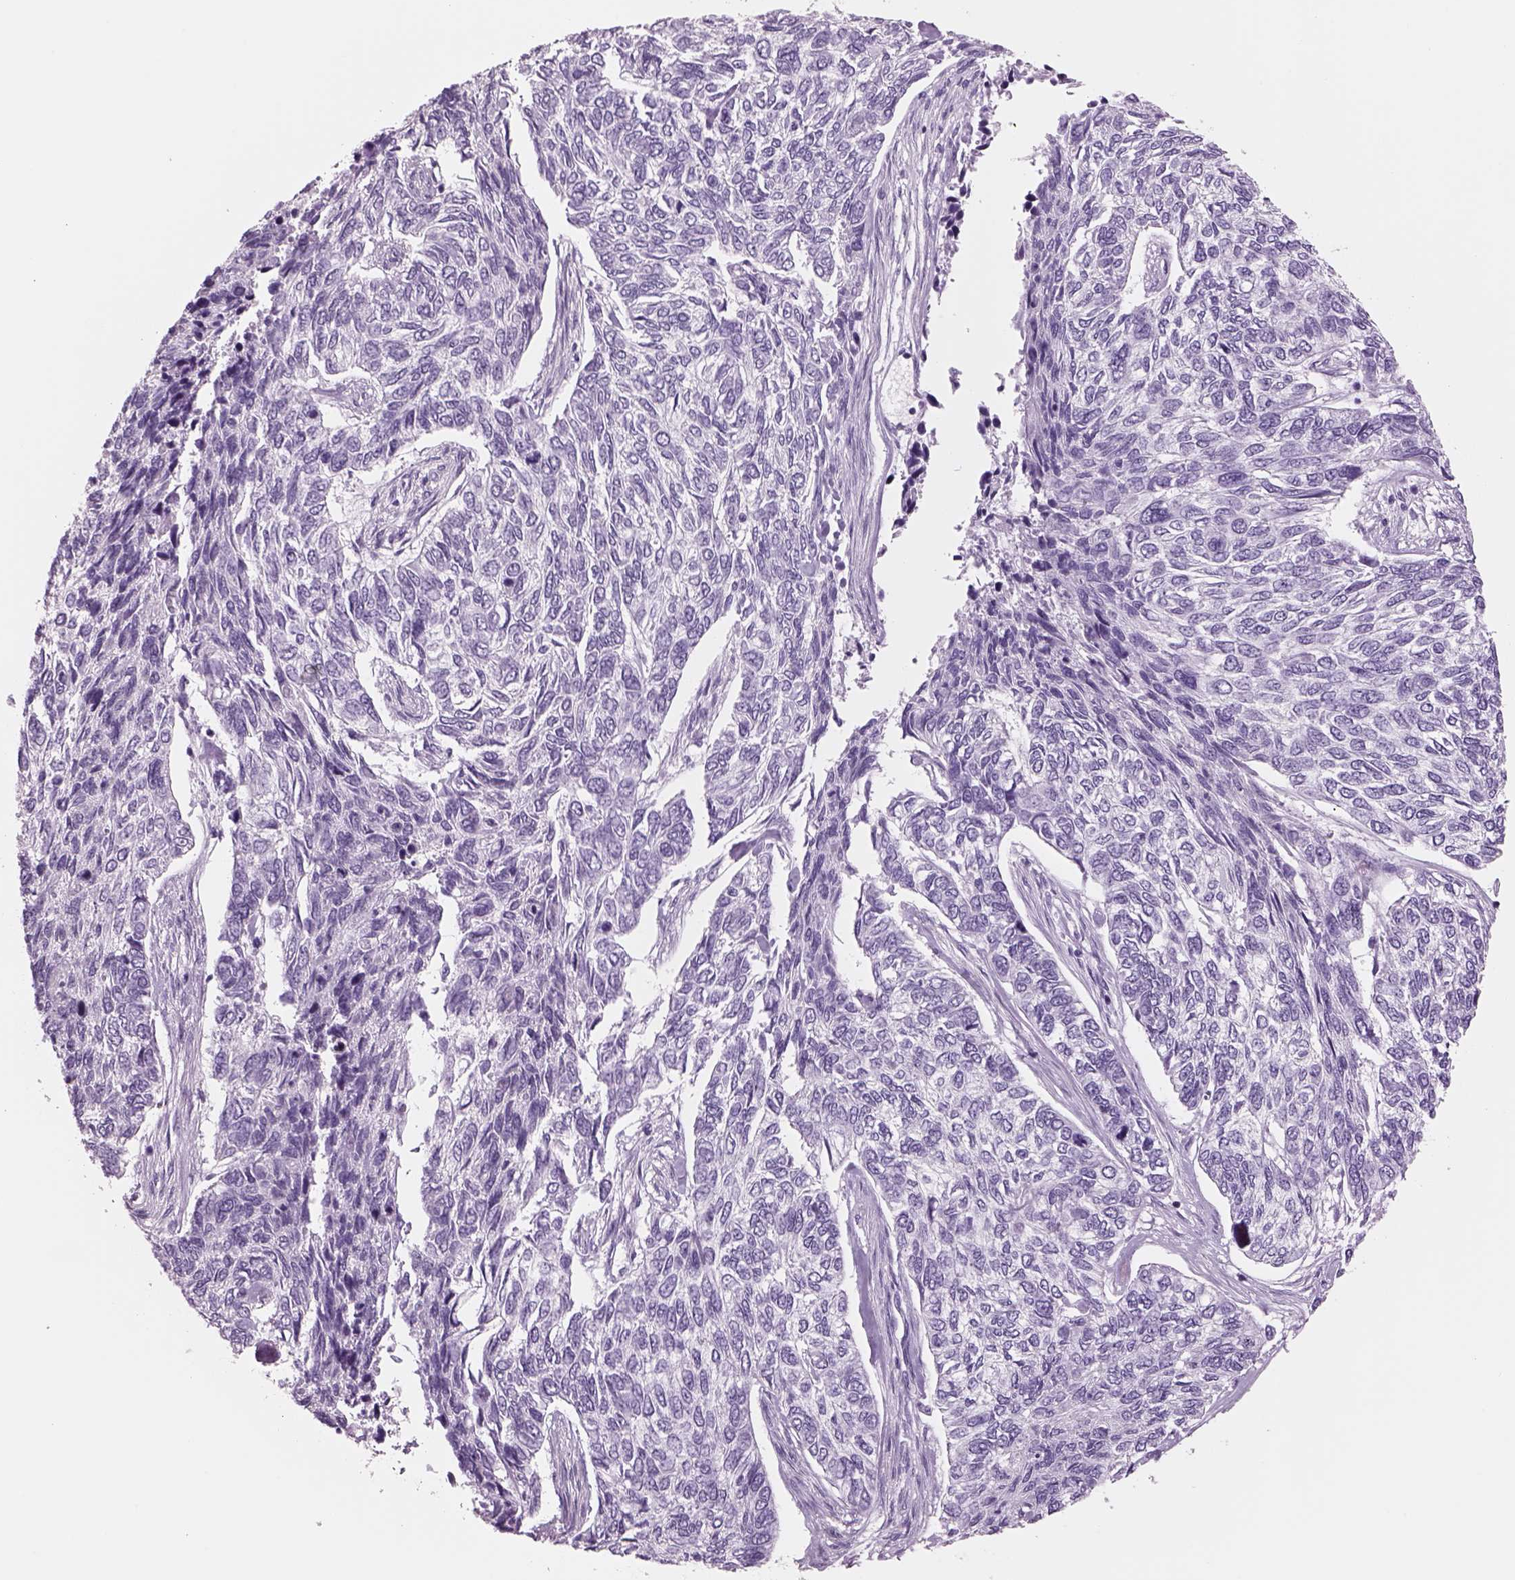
{"staining": {"intensity": "negative", "quantity": "none", "location": "none"}, "tissue": "skin cancer", "cell_type": "Tumor cells", "image_type": "cancer", "snomed": [{"axis": "morphology", "description": "Basal cell carcinoma"}, {"axis": "topography", "description": "Skin"}], "caption": "Micrograph shows no protein staining in tumor cells of skin cancer (basal cell carcinoma) tissue. The staining was performed using DAB (3,3'-diaminobenzidine) to visualize the protein expression in brown, while the nuclei were stained in blue with hematoxylin (Magnification: 20x).", "gene": "RHO", "patient": {"sex": "female", "age": 65}}